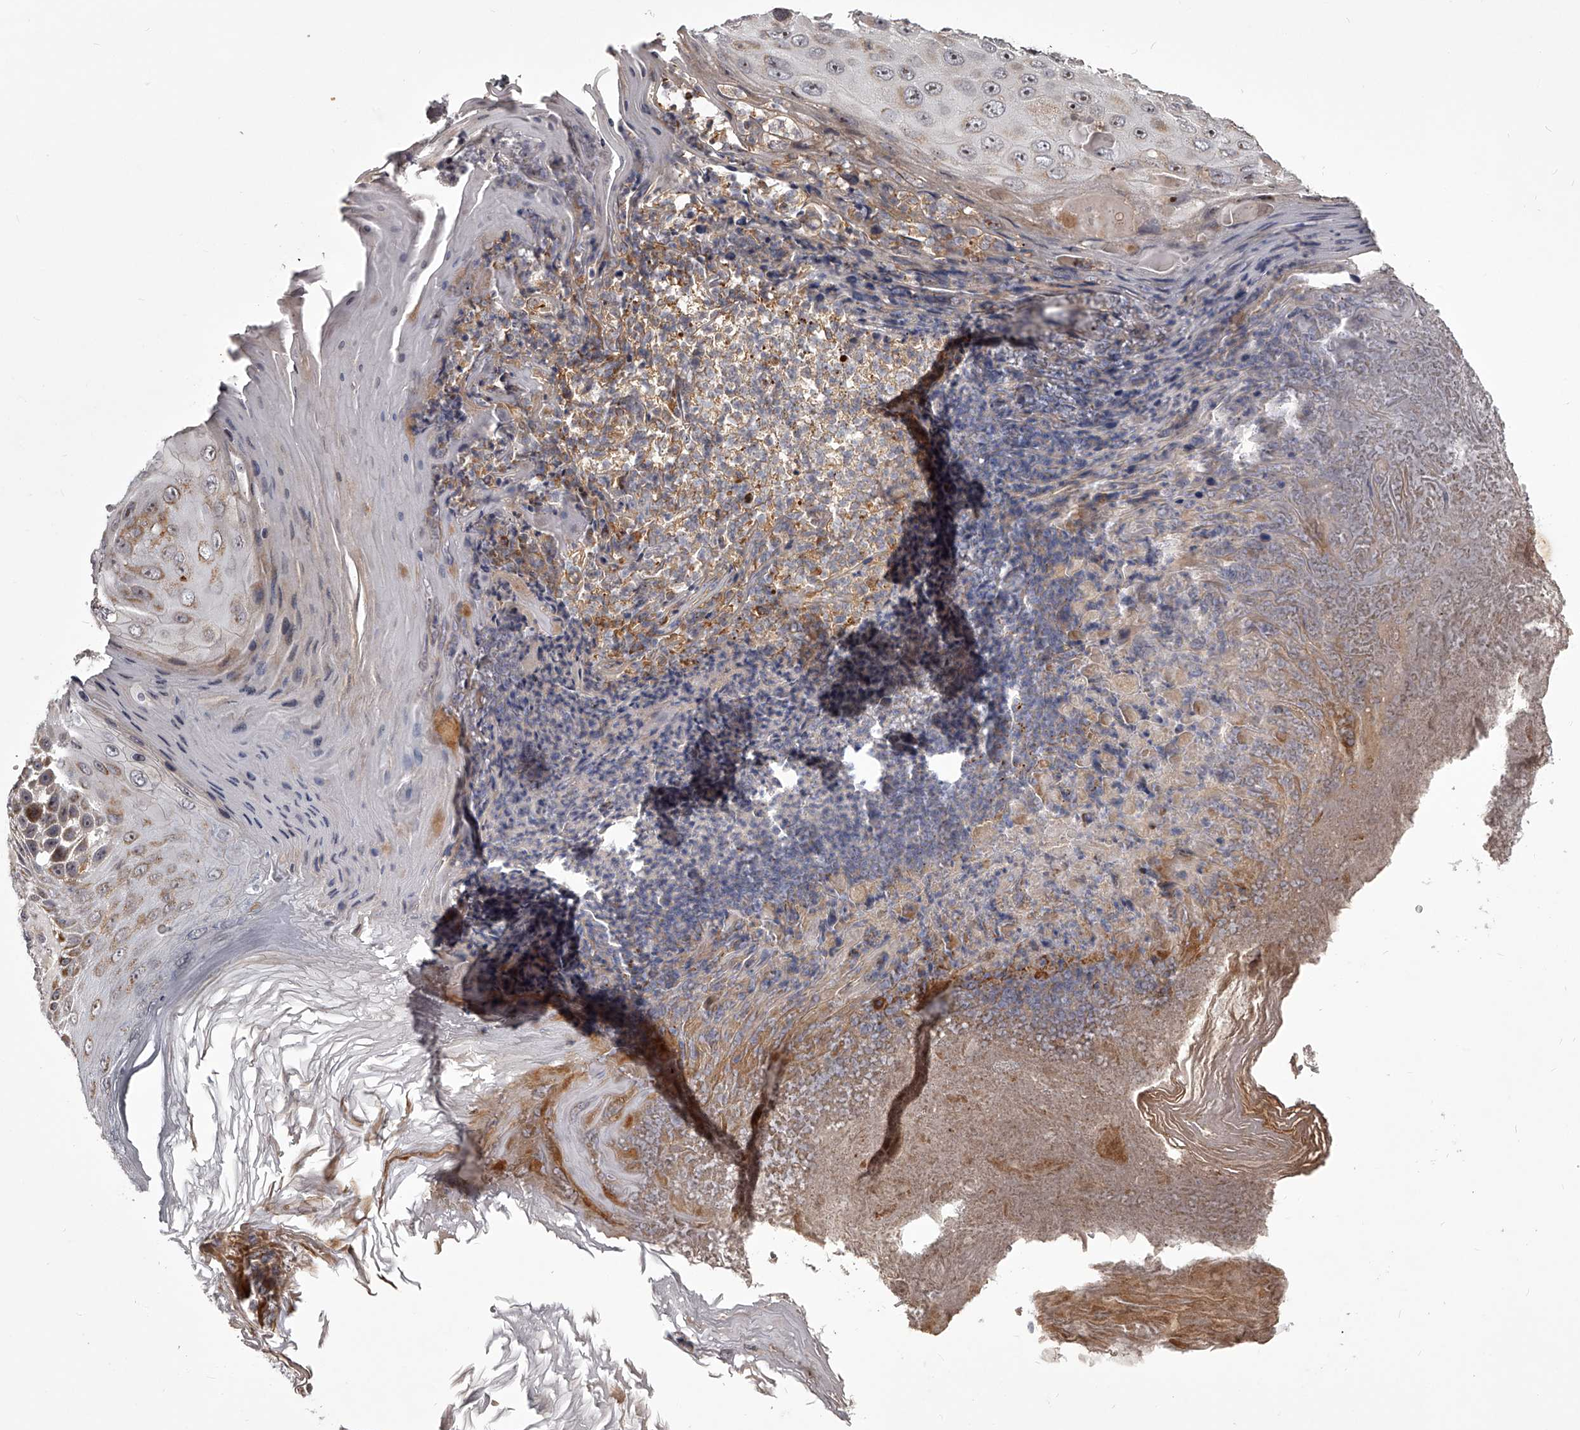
{"staining": {"intensity": "moderate", "quantity": "25%-75%", "location": "cytoplasmic/membranous,nuclear"}, "tissue": "skin cancer", "cell_type": "Tumor cells", "image_type": "cancer", "snomed": [{"axis": "morphology", "description": "Squamous cell carcinoma, NOS"}, {"axis": "topography", "description": "Skin"}], "caption": "Squamous cell carcinoma (skin) stained for a protein (brown) shows moderate cytoplasmic/membranous and nuclear positive staining in approximately 25%-75% of tumor cells.", "gene": "RRP36", "patient": {"sex": "female", "age": 88}}